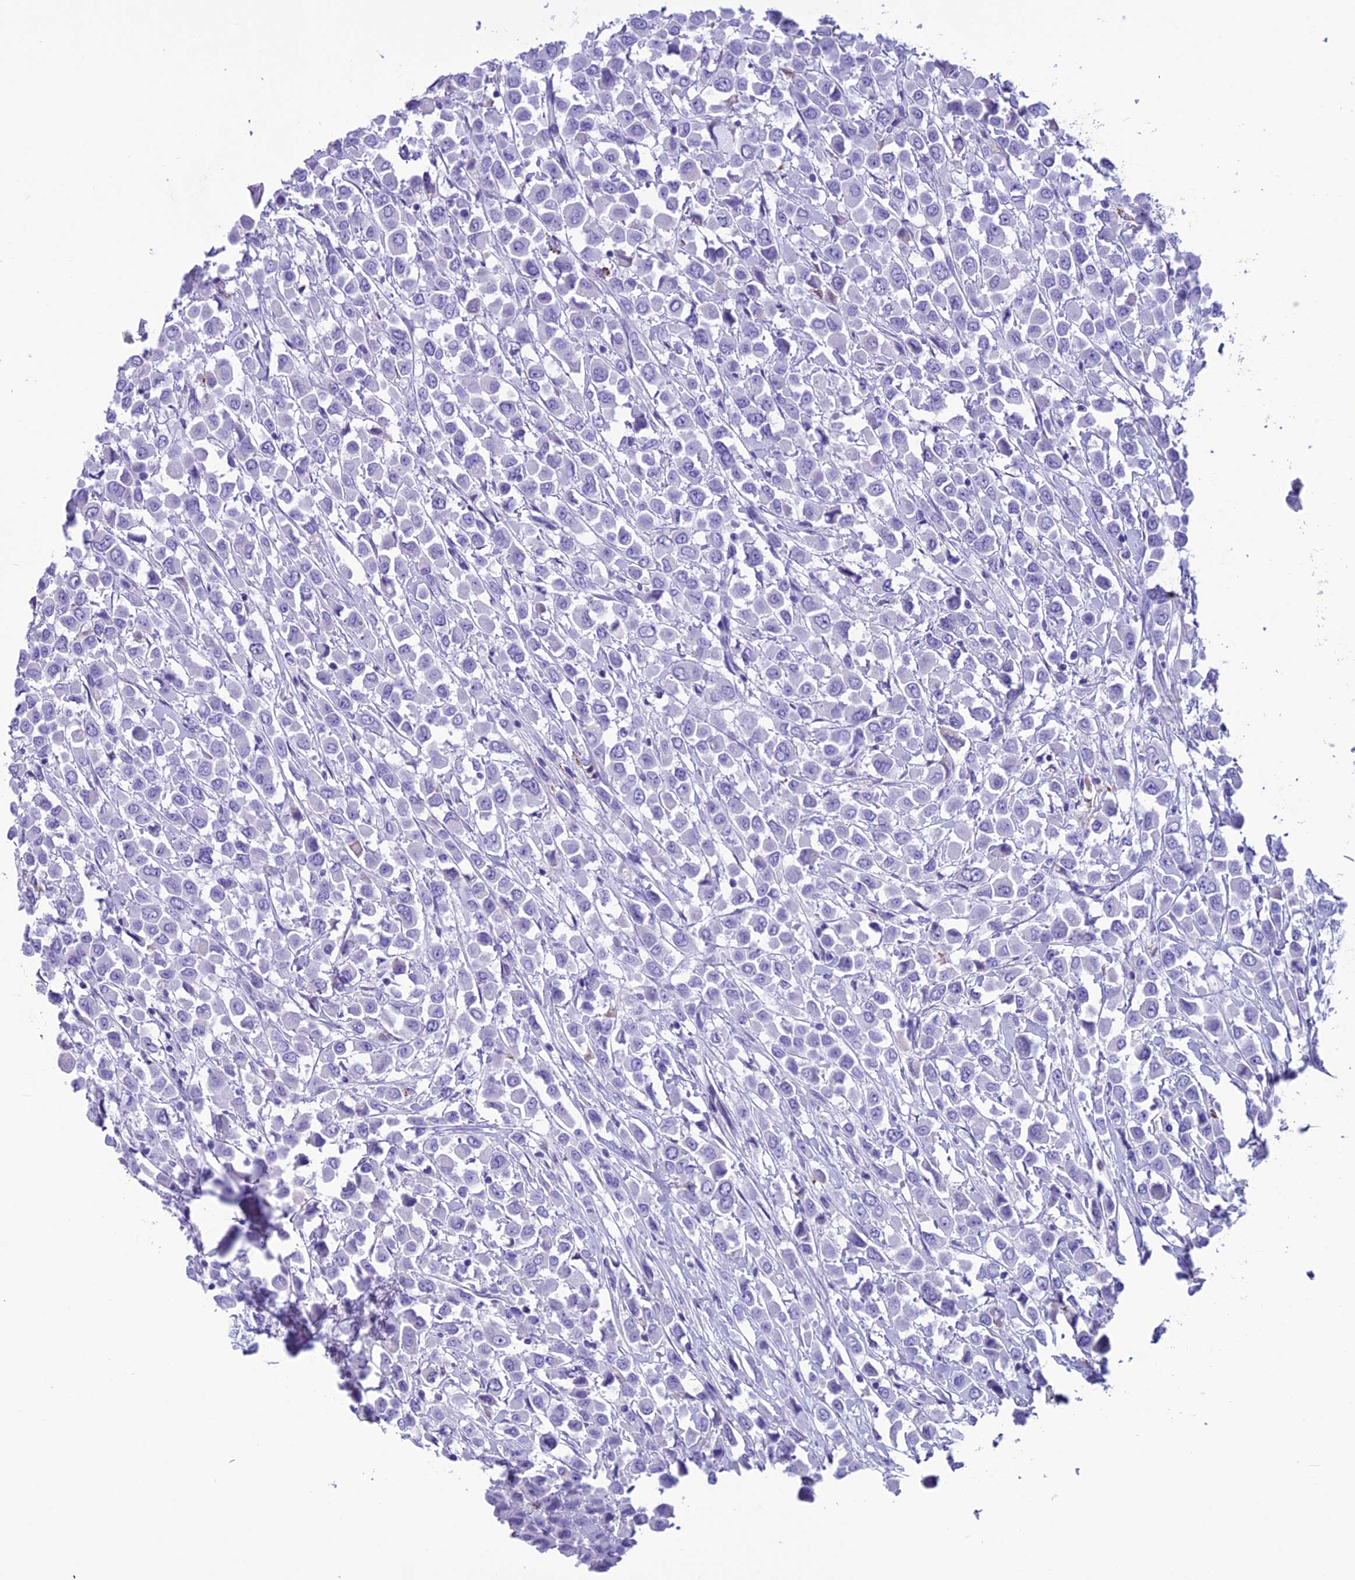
{"staining": {"intensity": "negative", "quantity": "none", "location": "none"}, "tissue": "breast cancer", "cell_type": "Tumor cells", "image_type": "cancer", "snomed": [{"axis": "morphology", "description": "Duct carcinoma"}, {"axis": "topography", "description": "Breast"}], "caption": "Immunohistochemistry photomicrograph of neoplastic tissue: breast cancer stained with DAB (3,3'-diaminobenzidine) shows no significant protein expression in tumor cells.", "gene": "TRAM1L1", "patient": {"sex": "female", "age": 61}}